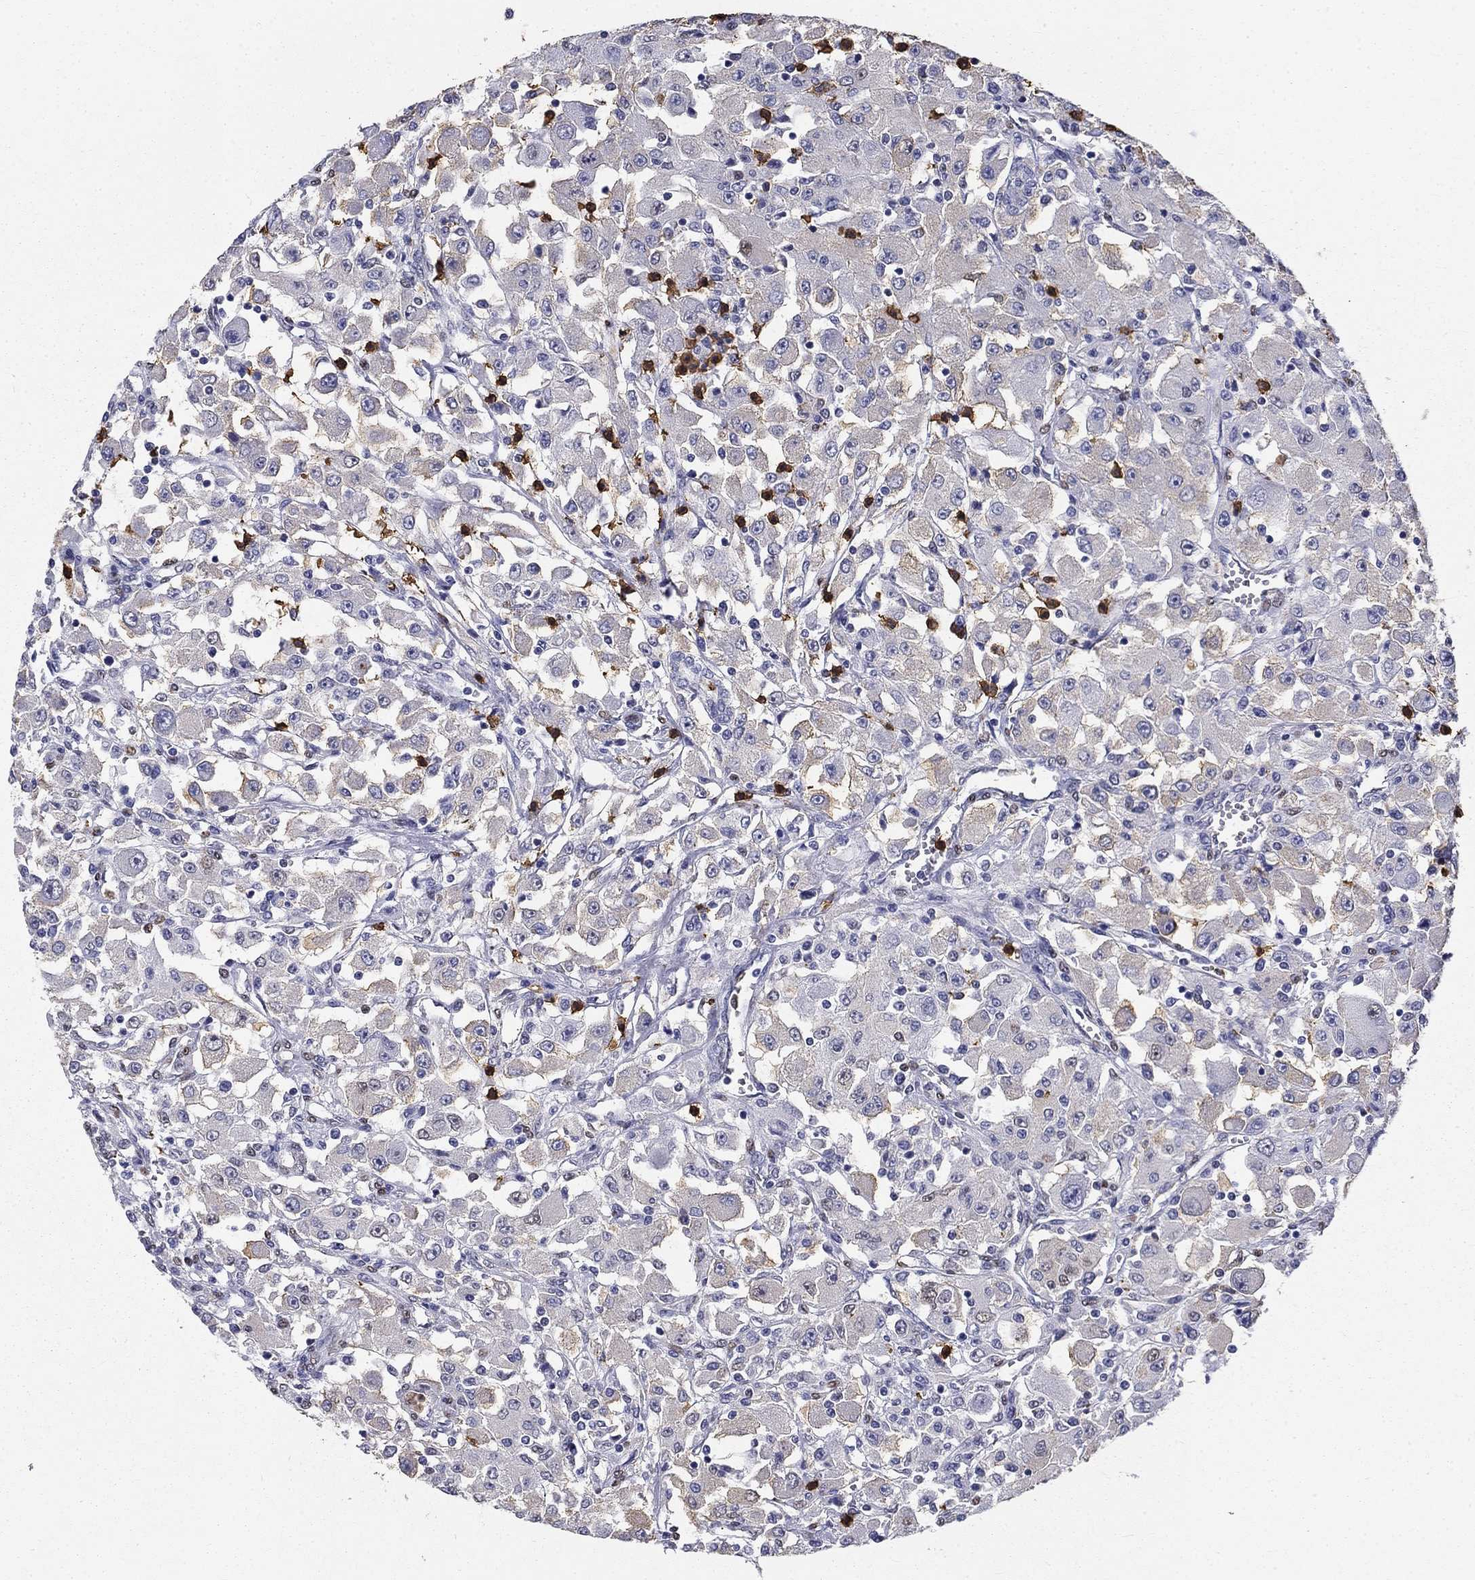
{"staining": {"intensity": "negative", "quantity": "none", "location": "none"}, "tissue": "renal cancer", "cell_type": "Tumor cells", "image_type": "cancer", "snomed": [{"axis": "morphology", "description": "Adenocarcinoma, NOS"}, {"axis": "topography", "description": "Kidney"}], "caption": "A high-resolution histopathology image shows immunohistochemistry (IHC) staining of renal cancer, which displays no significant positivity in tumor cells.", "gene": "IGSF8", "patient": {"sex": "female", "age": 67}}